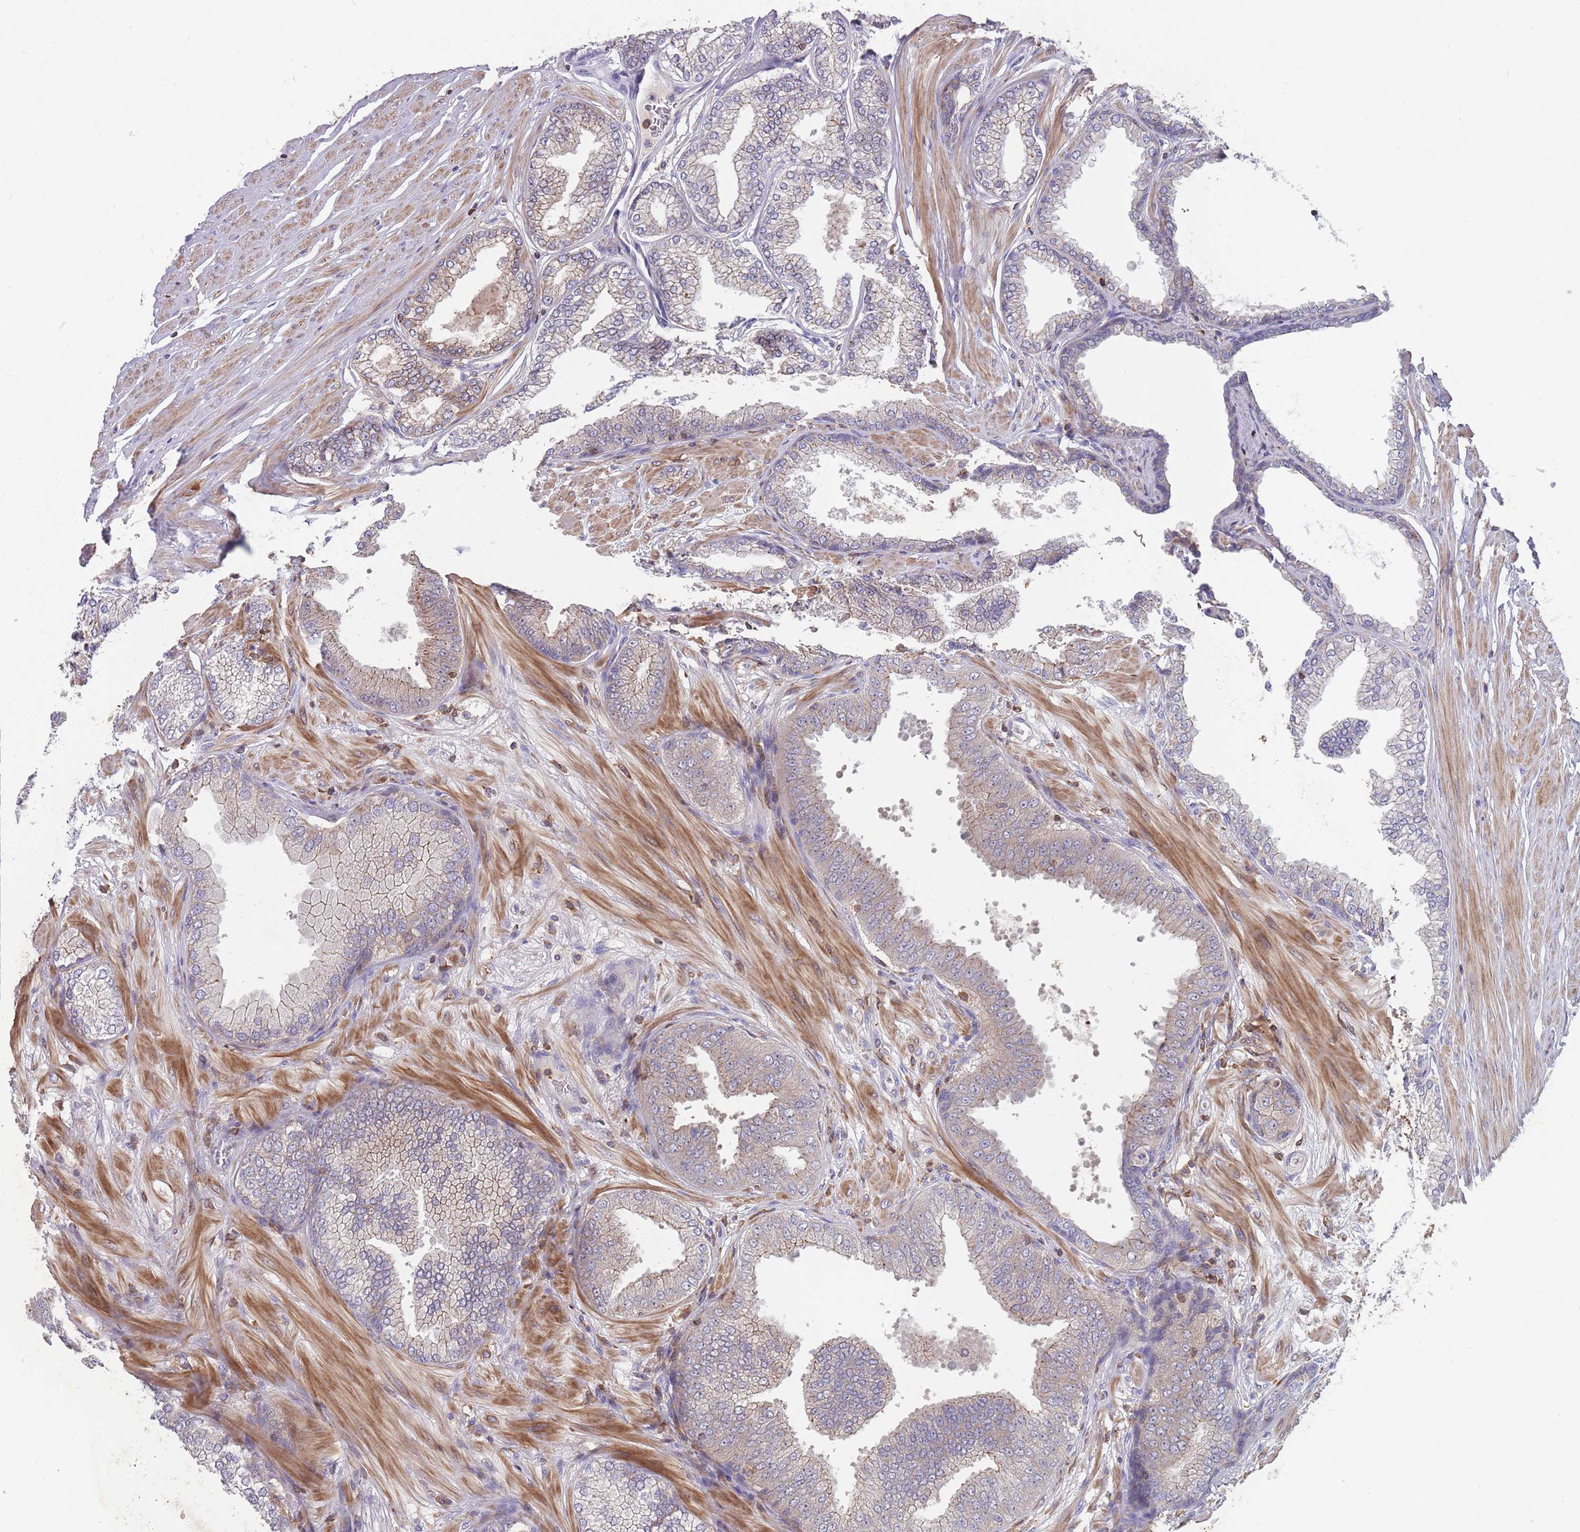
{"staining": {"intensity": "negative", "quantity": "none", "location": "none"}, "tissue": "prostate cancer", "cell_type": "Tumor cells", "image_type": "cancer", "snomed": [{"axis": "morphology", "description": "Adenocarcinoma, Low grade"}, {"axis": "topography", "description": "Prostate"}], "caption": "Tumor cells are negative for brown protein staining in prostate cancer (low-grade adenocarcinoma). Brightfield microscopy of immunohistochemistry stained with DAB (3,3'-diaminobenzidine) (brown) and hematoxylin (blue), captured at high magnification.", "gene": "CD33", "patient": {"sex": "male", "age": 55}}